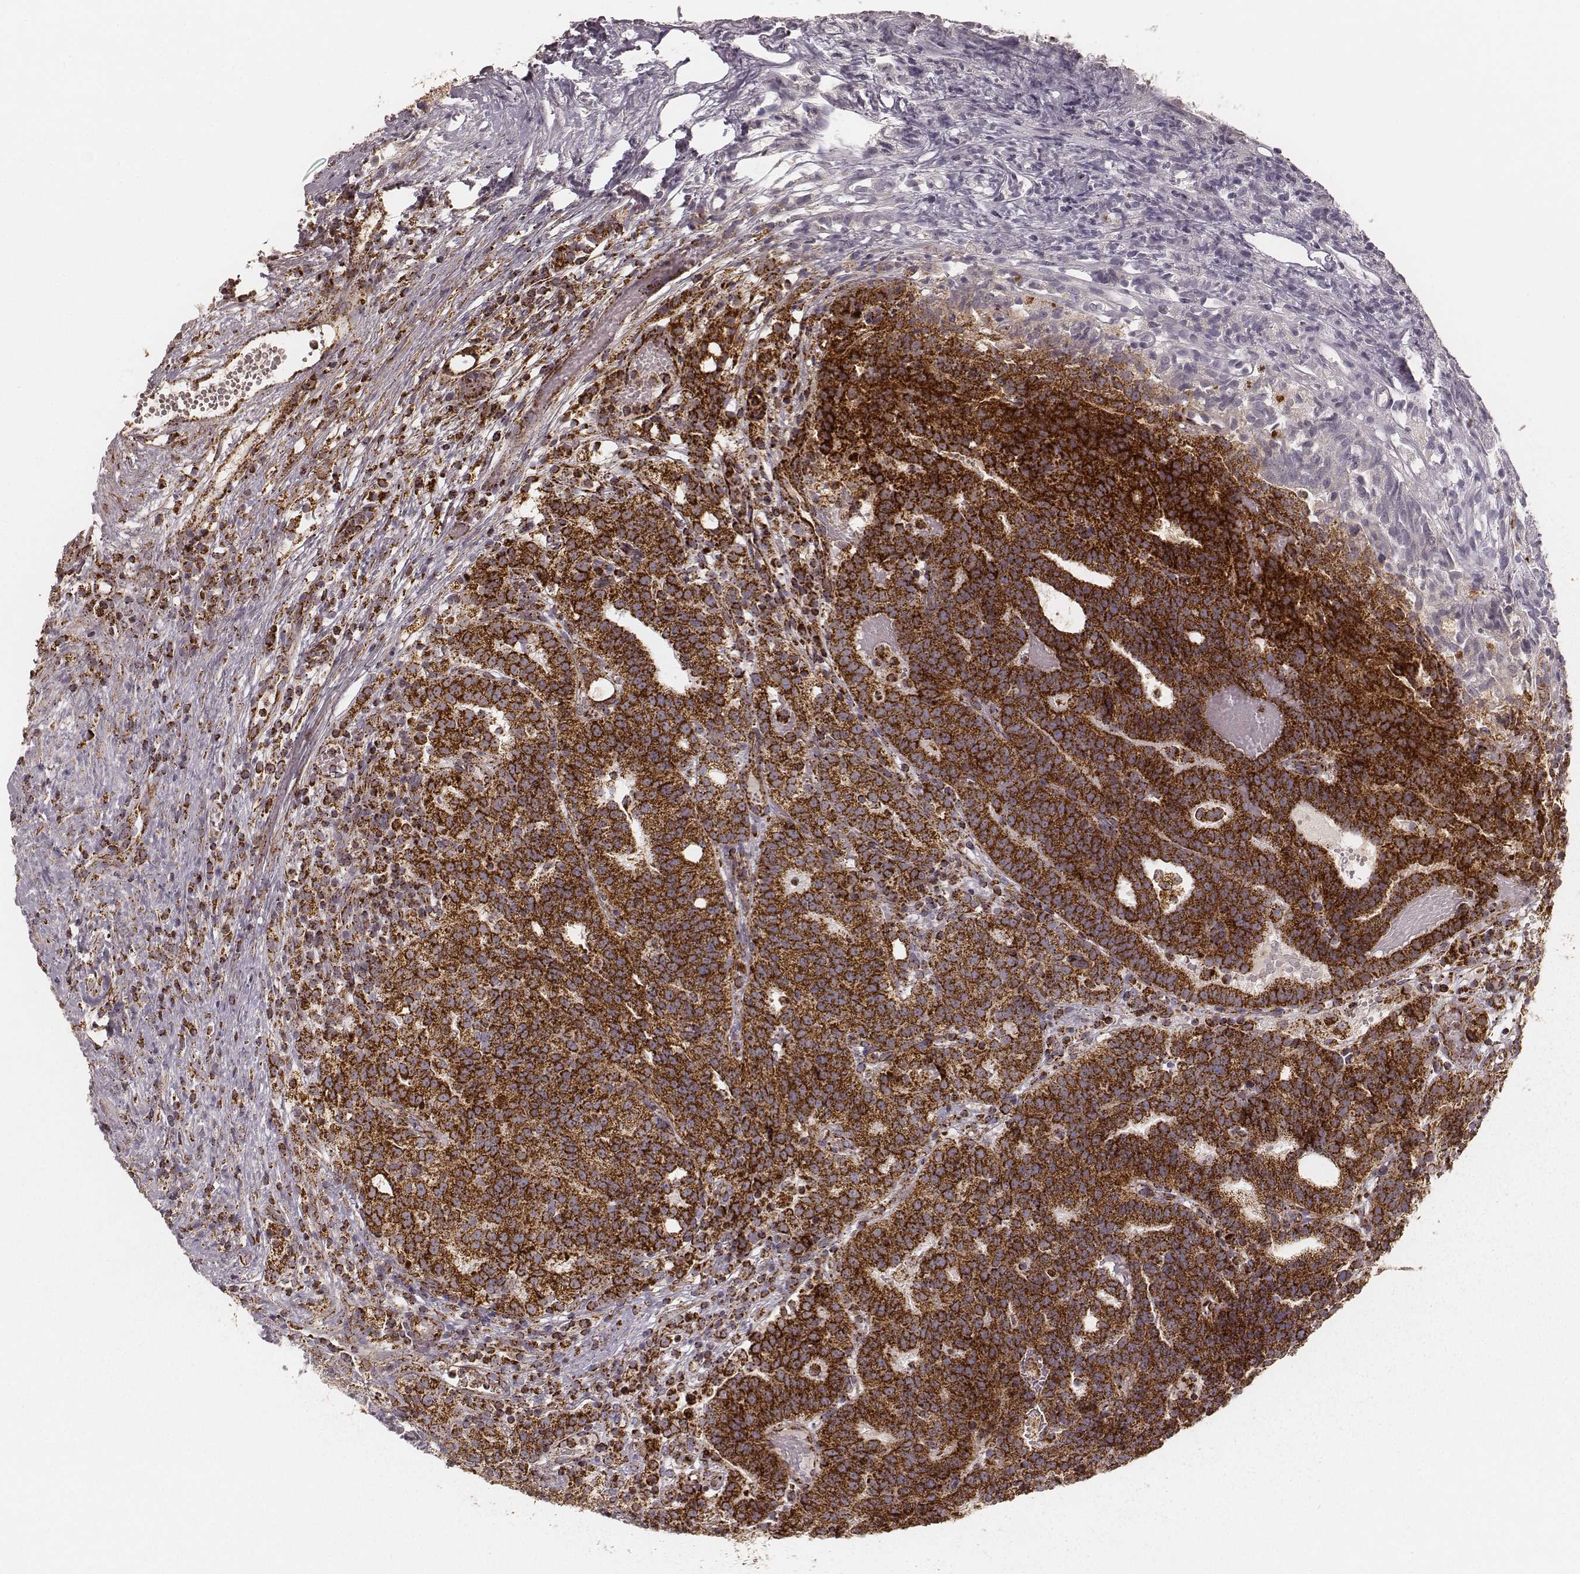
{"staining": {"intensity": "strong", "quantity": ">75%", "location": "cytoplasmic/membranous"}, "tissue": "prostate cancer", "cell_type": "Tumor cells", "image_type": "cancer", "snomed": [{"axis": "morphology", "description": "Adenocarcinoma, High grade"}, {"axis": "topography", "description": "Prostate"}], "caption": "A brown stain highlights strong cytoplasmic/membranous staining of a protein in prostate cancer tumor cells.", "gene": "CS", "patient": {"sex": "male", "age": 53}}